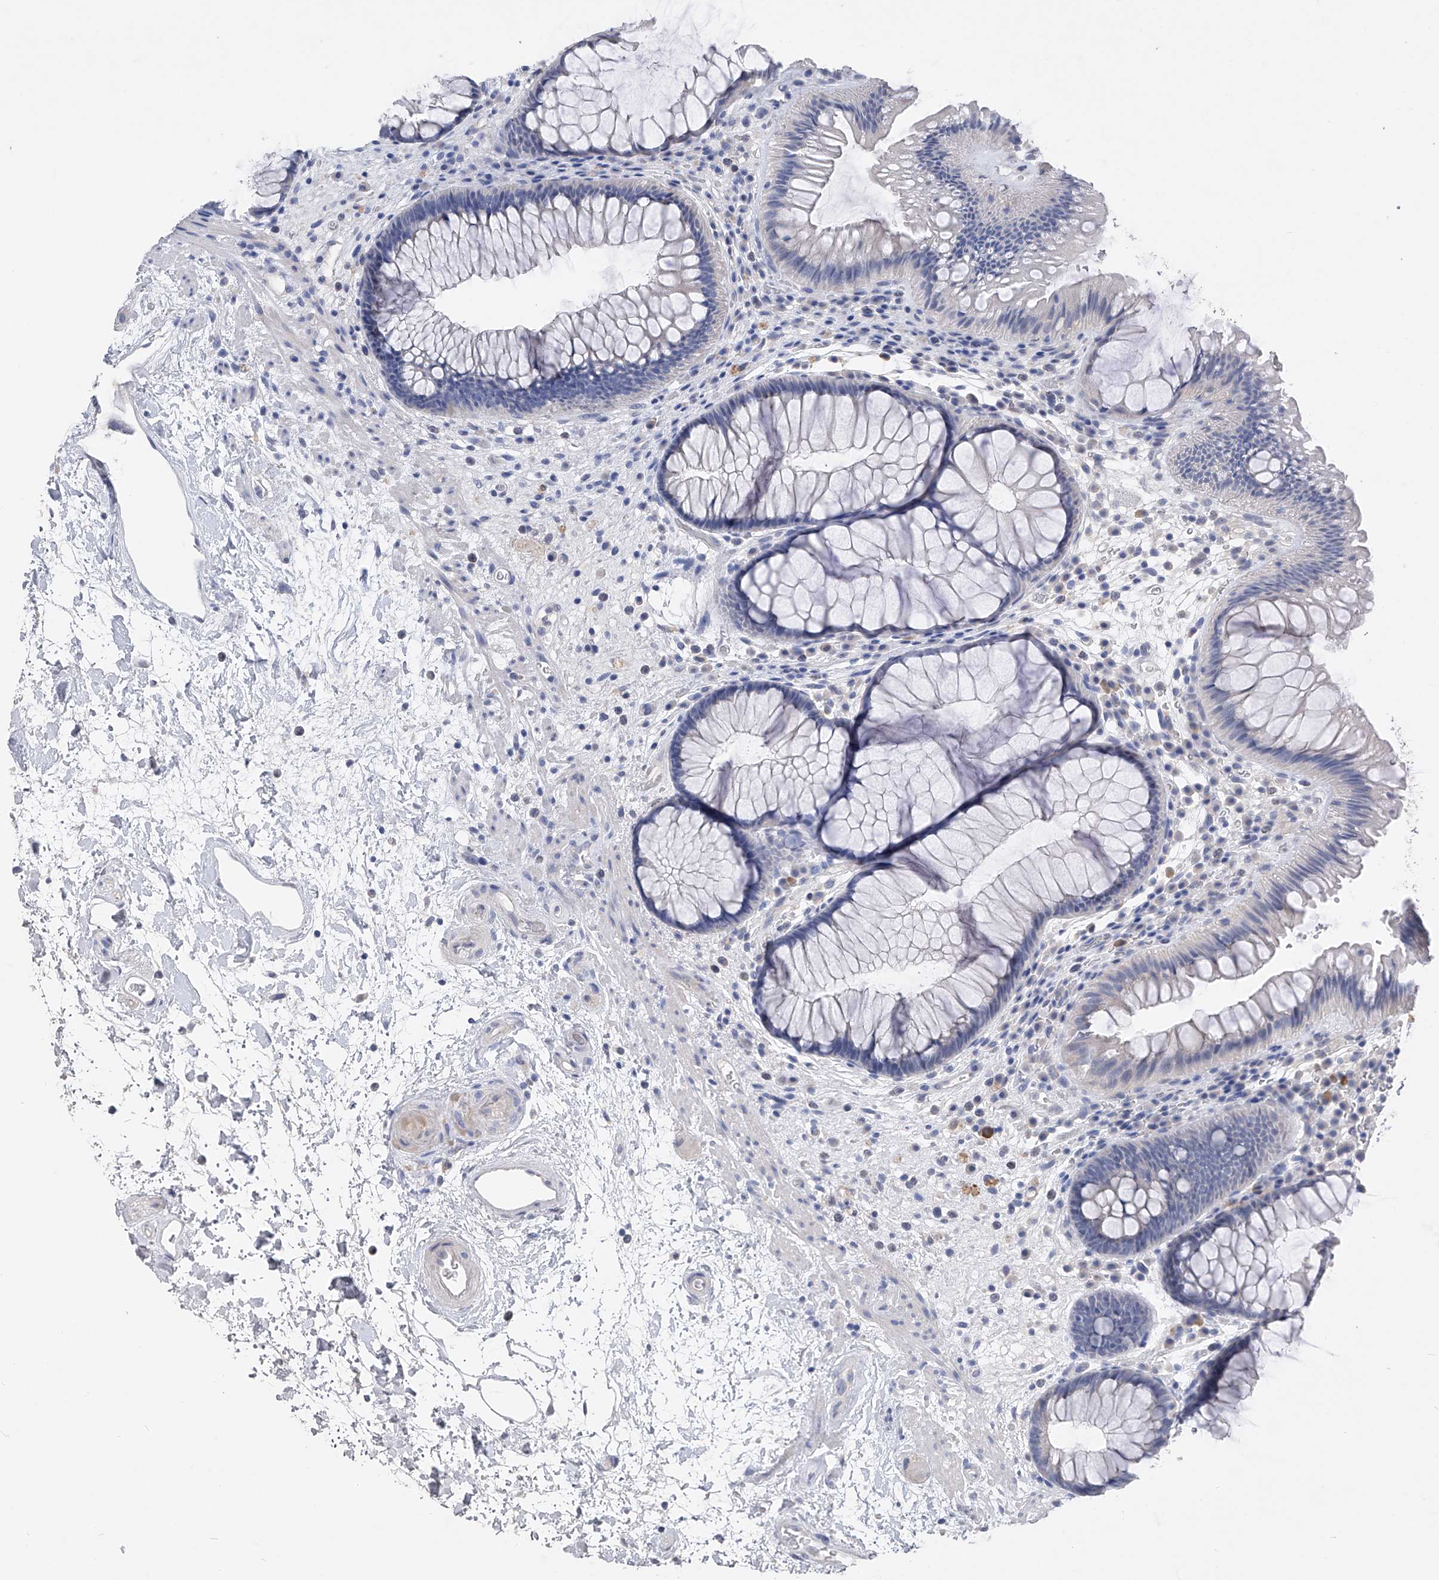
{"staining": {"intensity": "negative", "quantity": "none", "location": "none"}, "tissue": "rectum", "cell_type": "Glandular cells", "image_type": "normal", "snomed": [{"axis": "morphology", "description": "Normal tissue, NOS"}, {"axis": "topography", "description": "Rectum"}], "caption": "IHC histopathology image of normal rectum: human rectum stained with DAB exhibits no significant protein expression in glandular cells.", "gene": "ADRA1A", "patient": {"sex": "male", "age": 51}}